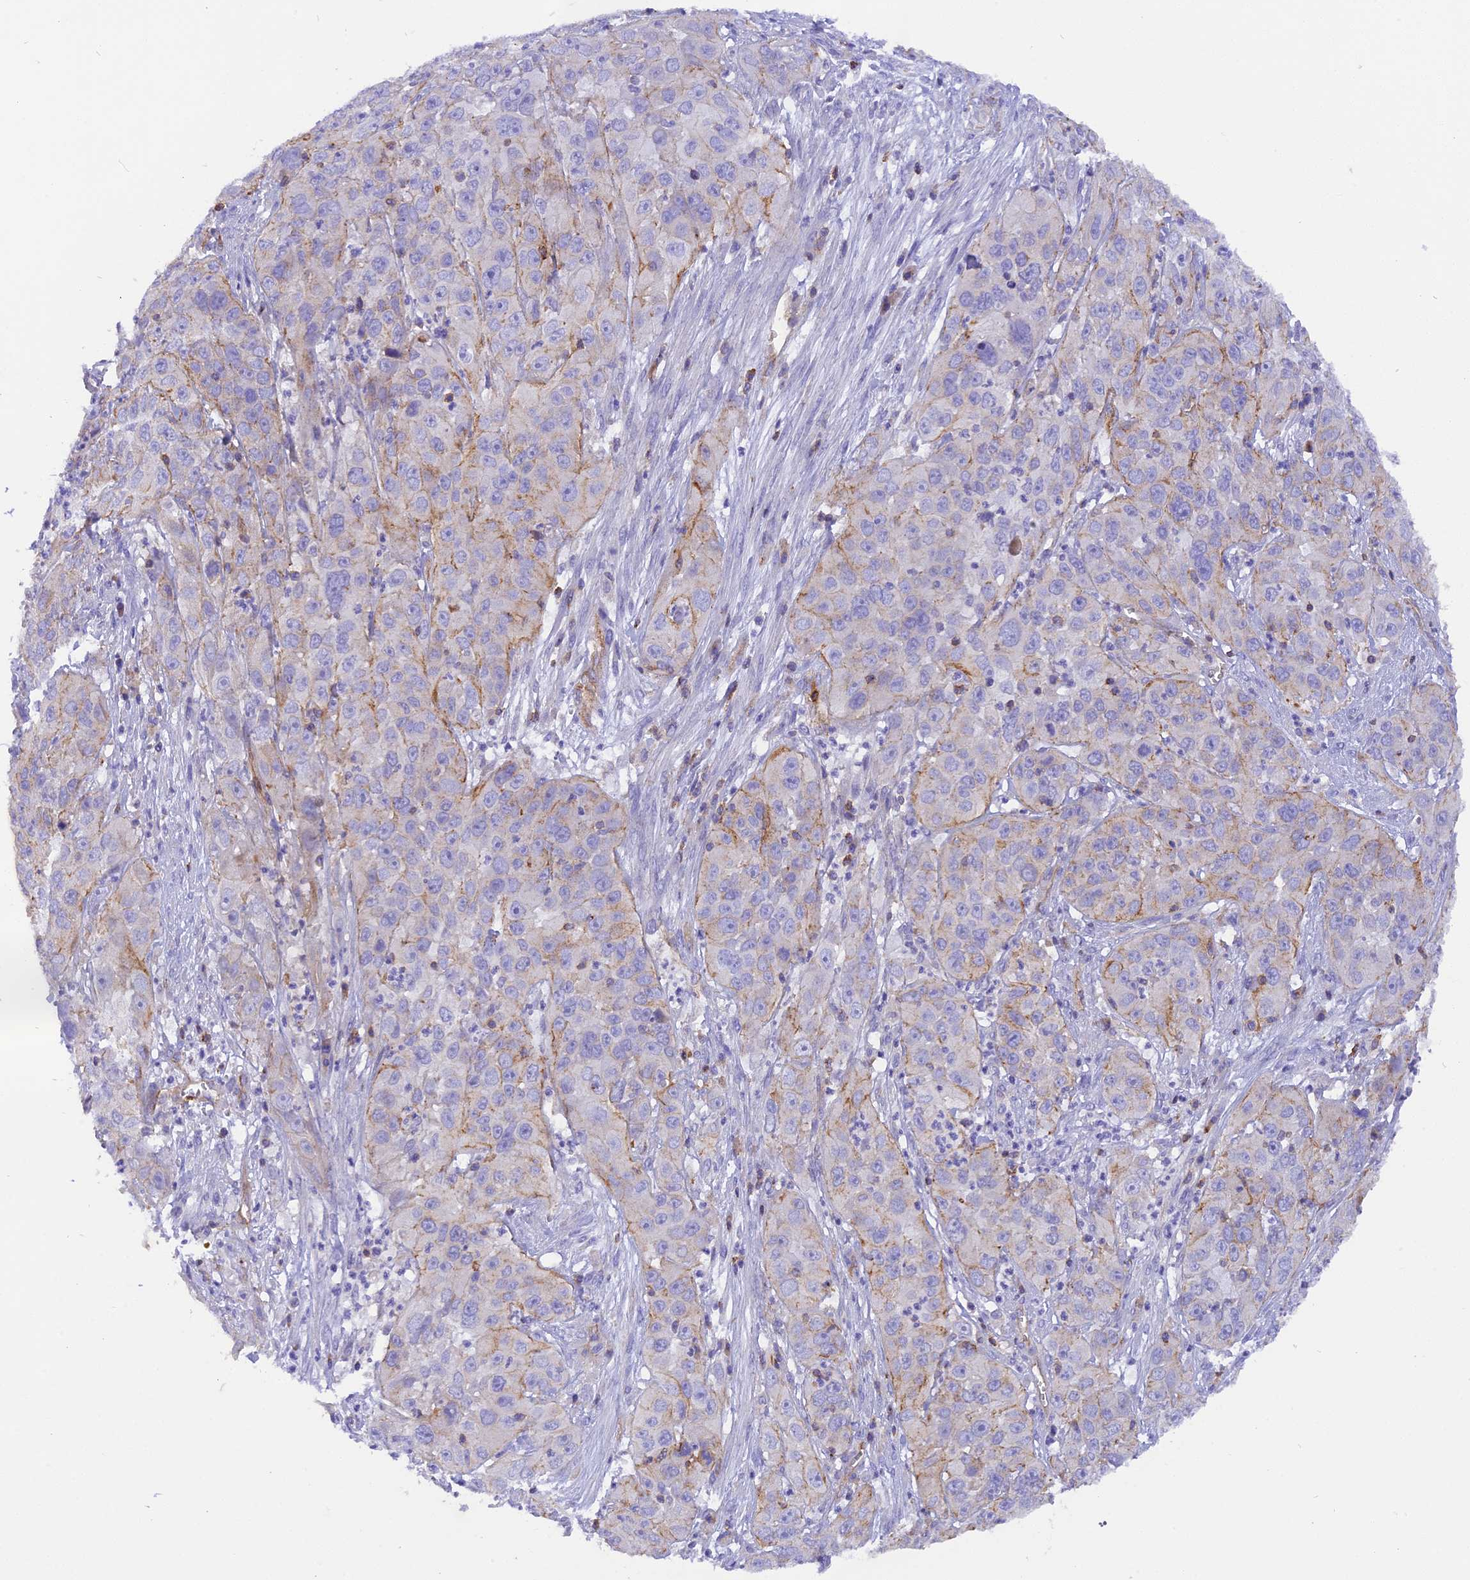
{"staining": {"intensity": "negative", "quantity": "none", "location": "none"}, "tissue": "cervical cancer", "cell_type": "Tumor cells", "image_type": "cancer", "snomed": [{"axis": "morphology", "description": "Squamous cell carcinoma, NOS"}, {"axis": "topography", "description": "Cervix"}], "caption": "DAB immunohistochemical staining of cervical cancer demonstrates no significant staining in tumor cells.", "gene": "FAM193A", "patient": {"sex": "female", "age": 32}}